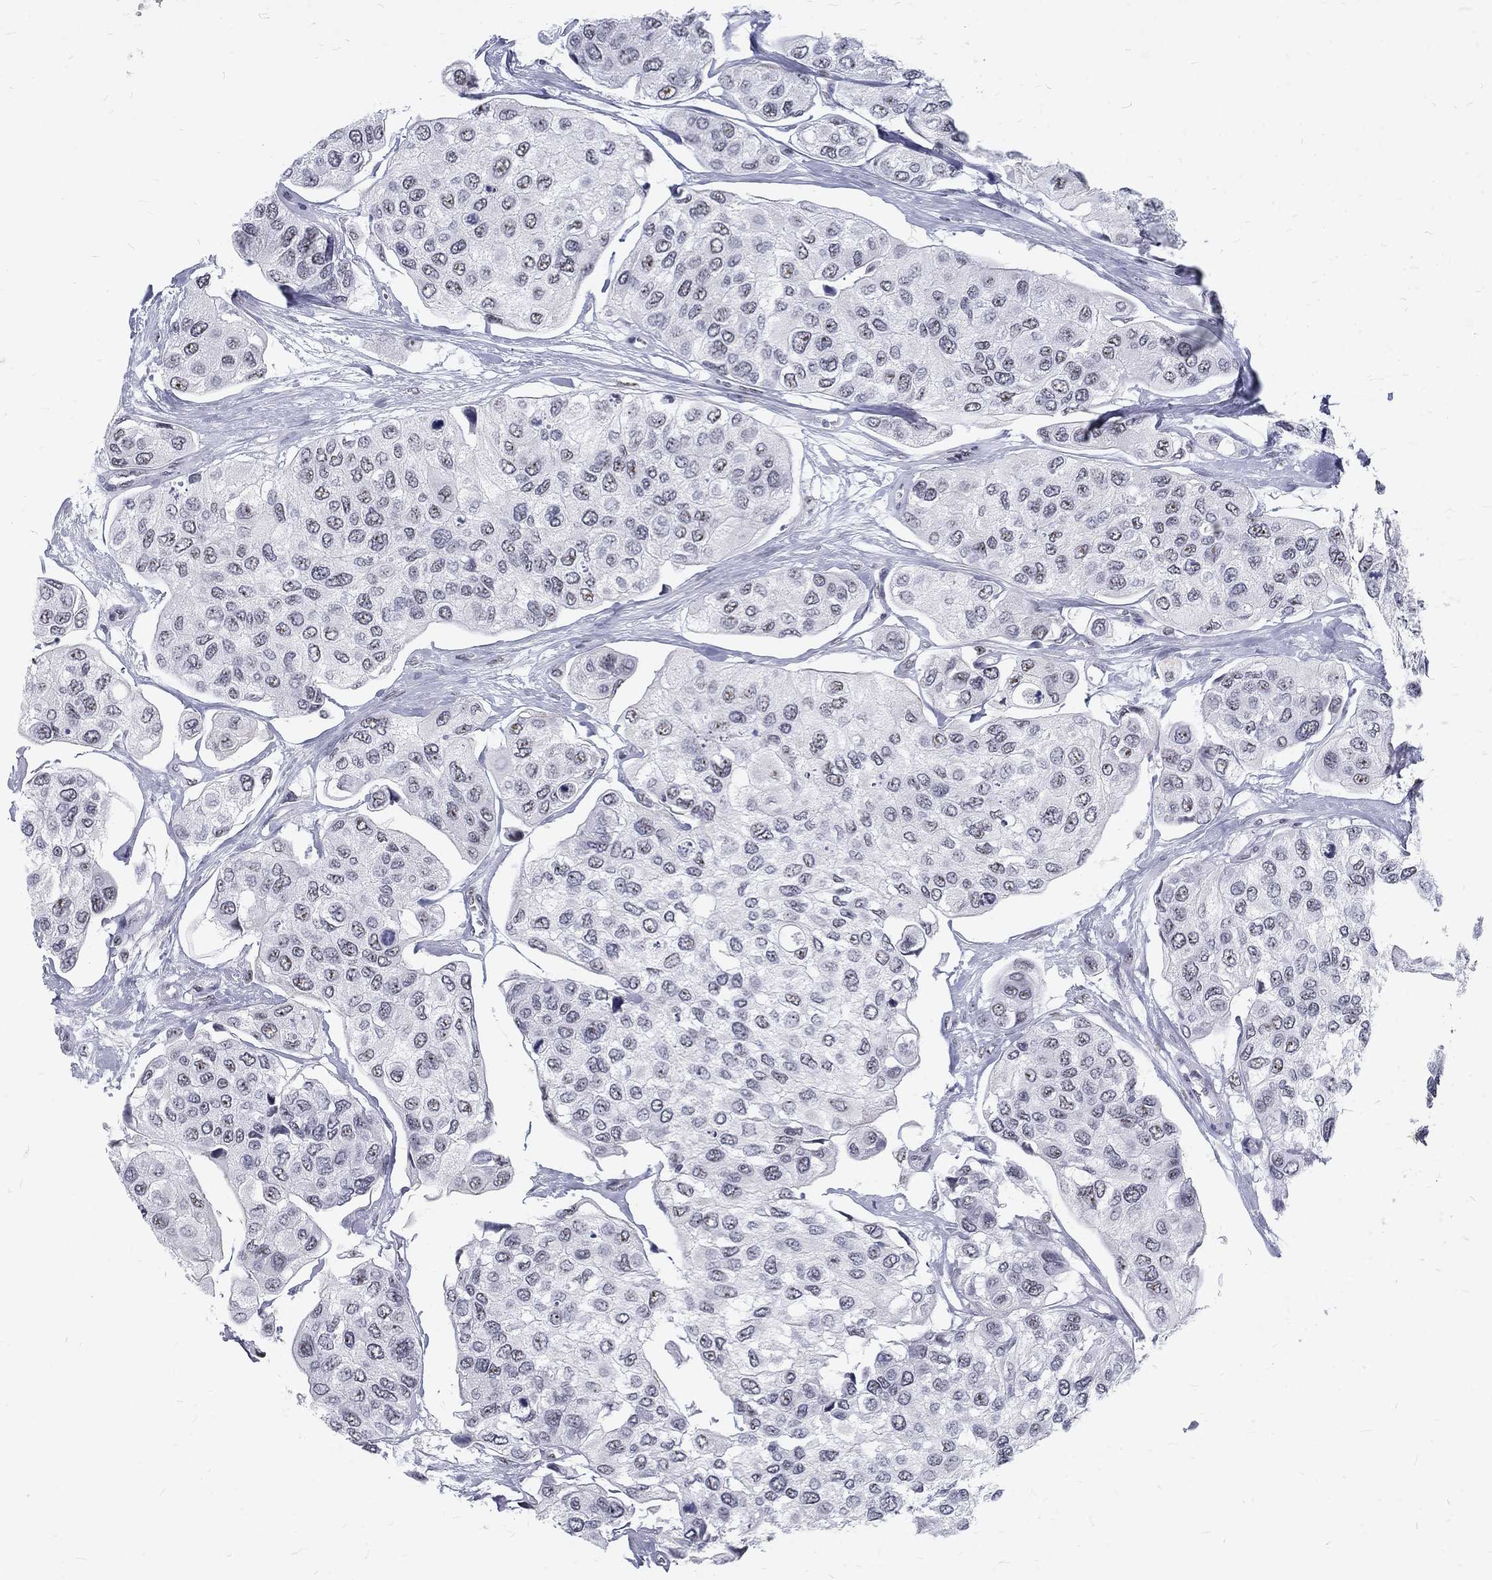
{"staining": {"intensity": "negative", "quantity": "none", "location": "none"}, "tissue": "urothelial cancer", "cell_type": "Tumor cells", "image_type": "cancer", "snomed": [{"axis": "morphology", "description": "Urothelial carcinoma, High grade"}, {"axis": "topography", "description": "Urinary bladder"}], "caption": "Immunohistochemistry of human urothelial cancer reveals no expression in tumor cells. (DAB immunohistochemistry (IHC), high magnification).", "gene": "SNORC", "patient": {"sex": "male", "age": 77}}